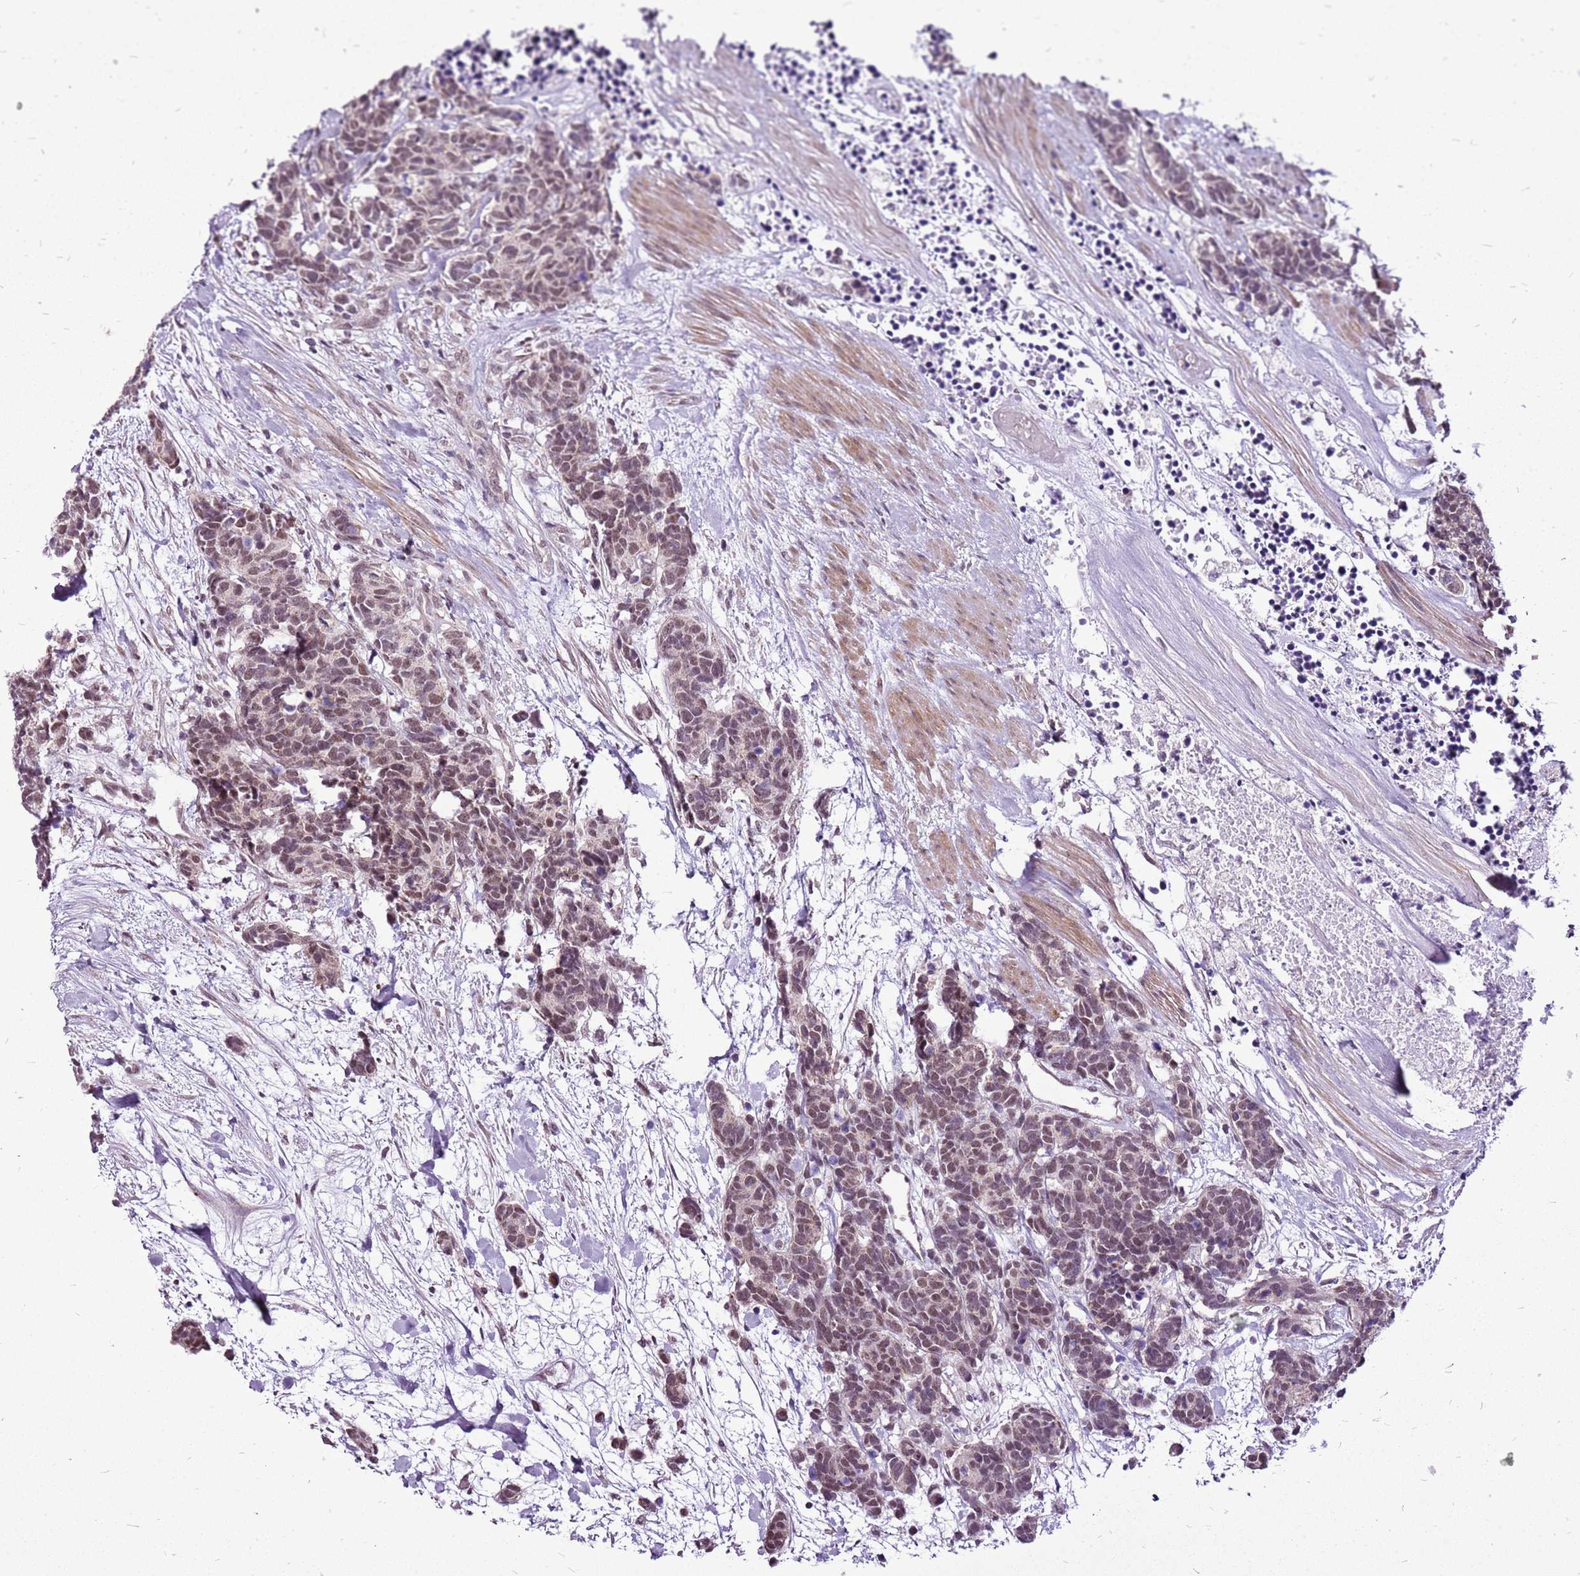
{"staining": {"intensity": "moderate", "quantity": ">75%", "location": "nuclear"}, "tissue": "carcinoid", "cell_type": "Tumor cells", "image_type": "cancer", "snomed": [{"axis": "morphology", "description": "Carcinoma, NOS"}, {"axis": "morphology", "description": "Carcinoid, malignant, NOS"}, {"axis": "topography", "description": "Prostate"}], "caption": "Moderate nuclear positivity is identified in about >75% of tumor cells in carcinoid.", "gene": "CCDC166", "patient": {"sex": "male", "age": 57}}